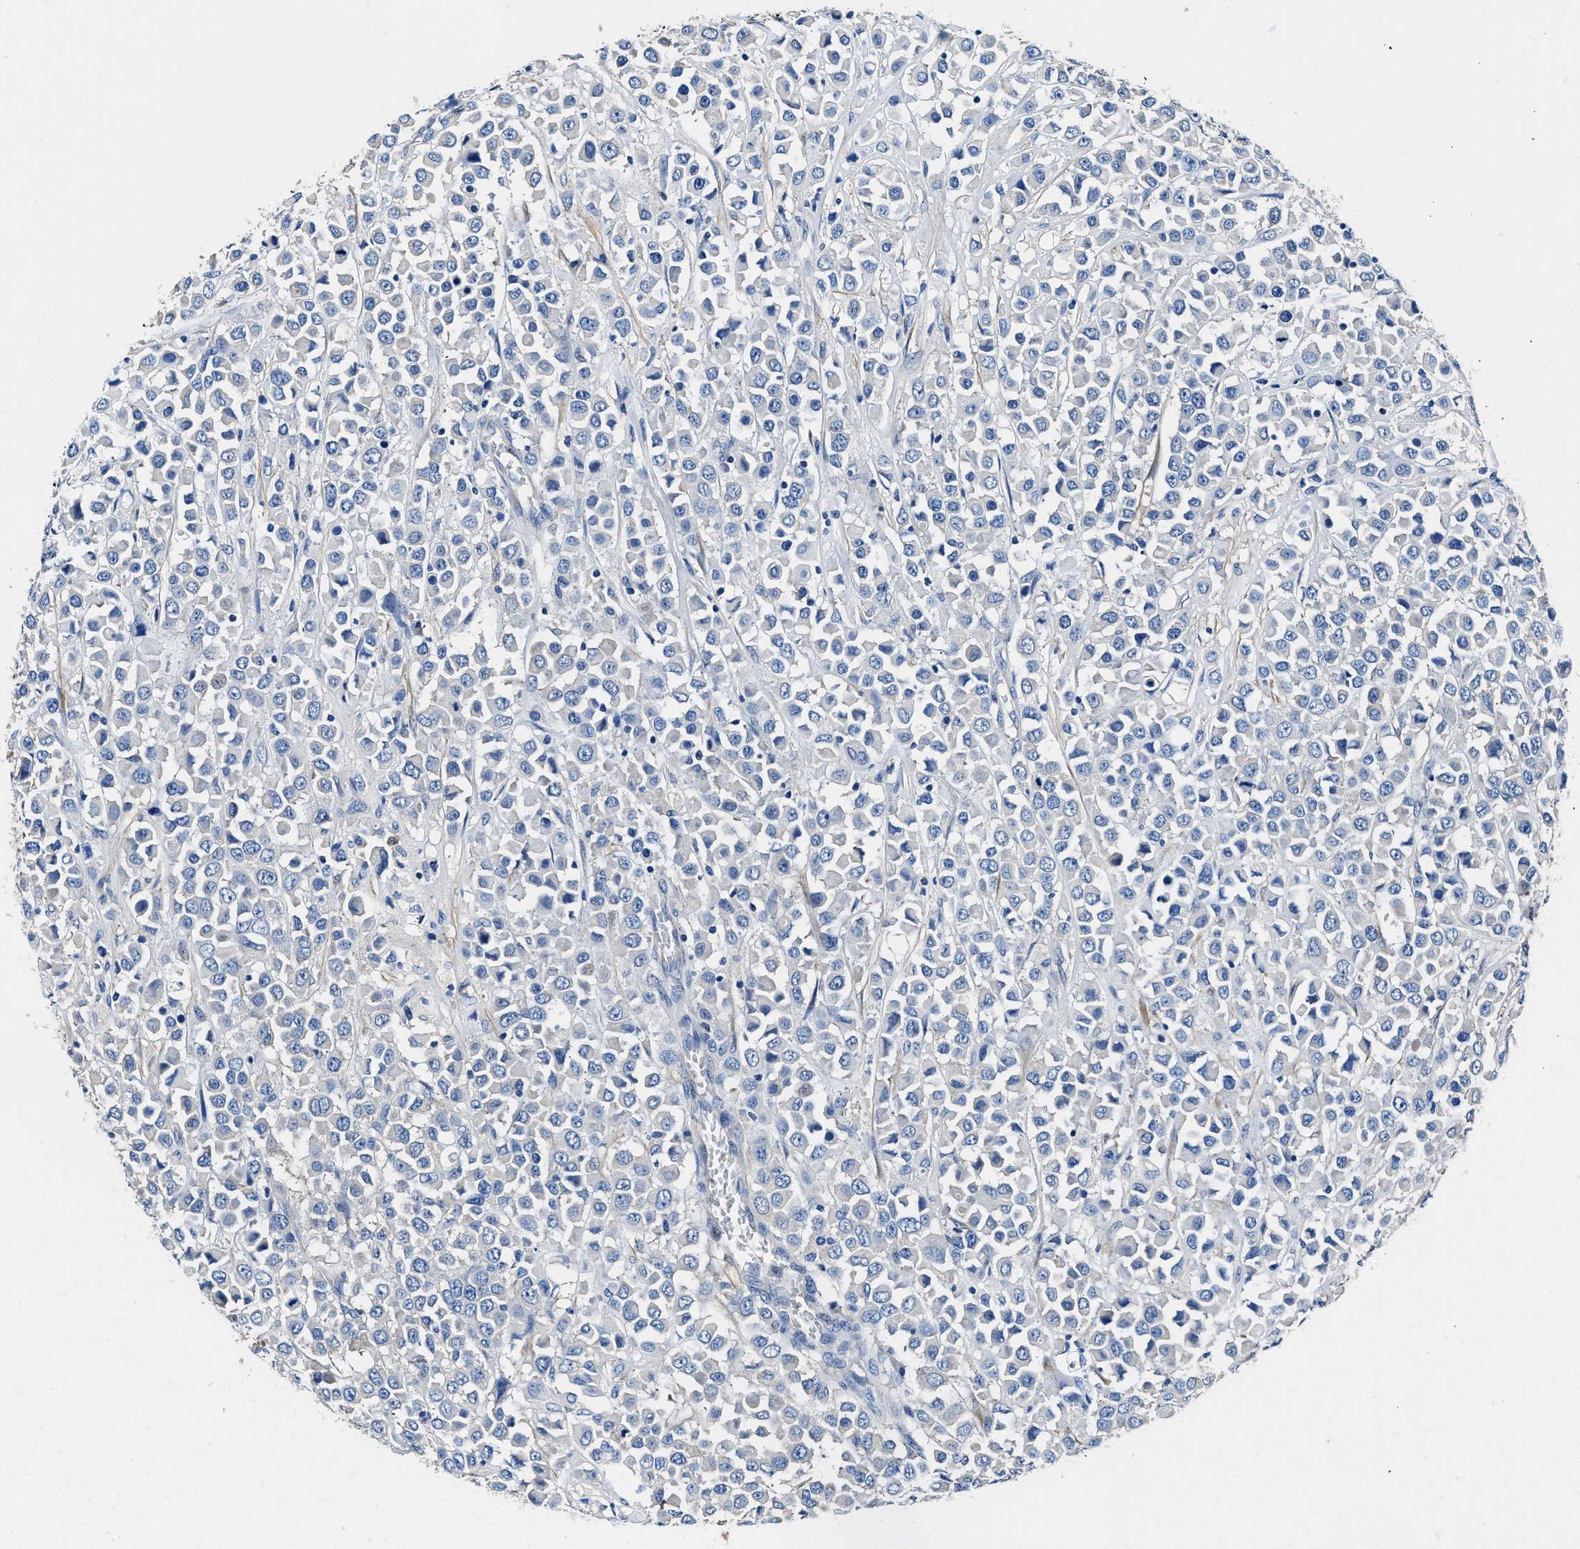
{"staining": {"intensity": "negative", "quantity": "none", "location": "none"}, "tissue": "breast cancer", "cell_type": "Tumor cells", "image_type": "cancer", "snomed": [{"axis": "morphology", "description": "Duct carcinoma"}, {"axis": "topography", "description": "Breast"}], "caption": "The immunohistochemistry photomicrograph has no significant expression in tumor cells of breast cancer (infiltrating ductal carcinoma) tissue.", "gene": "NEU1", "patient": {"sex": "female", "age": 61}}